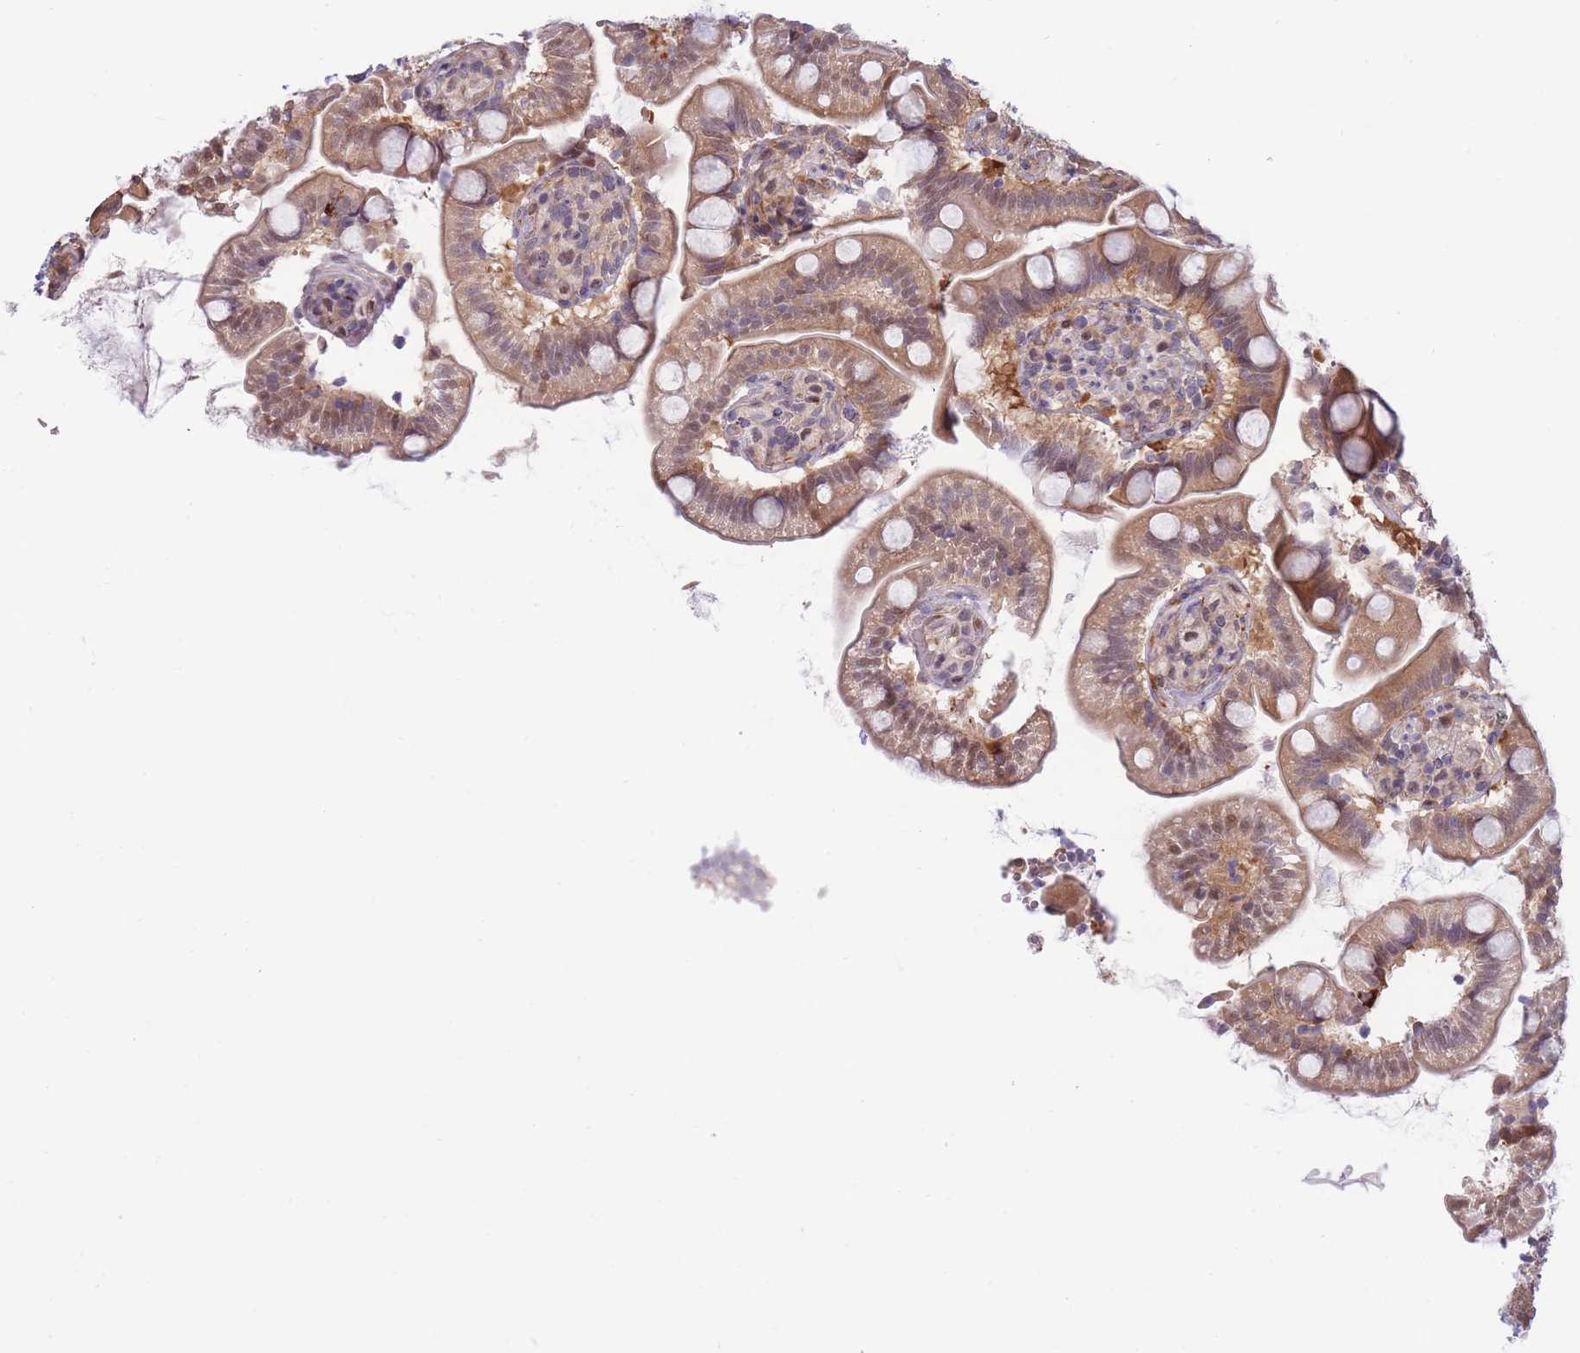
{"staining": {"intensity": "moderate", "quantity": ">75%", "location": "cytoplasmic/membranous"}, "tissue": "small intestine", "cell_type": "Glandular cells", "image_type": "normal", "snomed": [{"axis": "morphology", "description": "Normal tissue, NOS"}, {"axis": "topography", "description": "Small intestine"}], "caption": "DAB immunohistochemical staining of benign human small intestine reveals moderate cytoplasmic/membranous protein staining in approximately >75% of glandular cells.", "gene": "NSFL1C", "patient": {"sex": "female", "age": 64}}